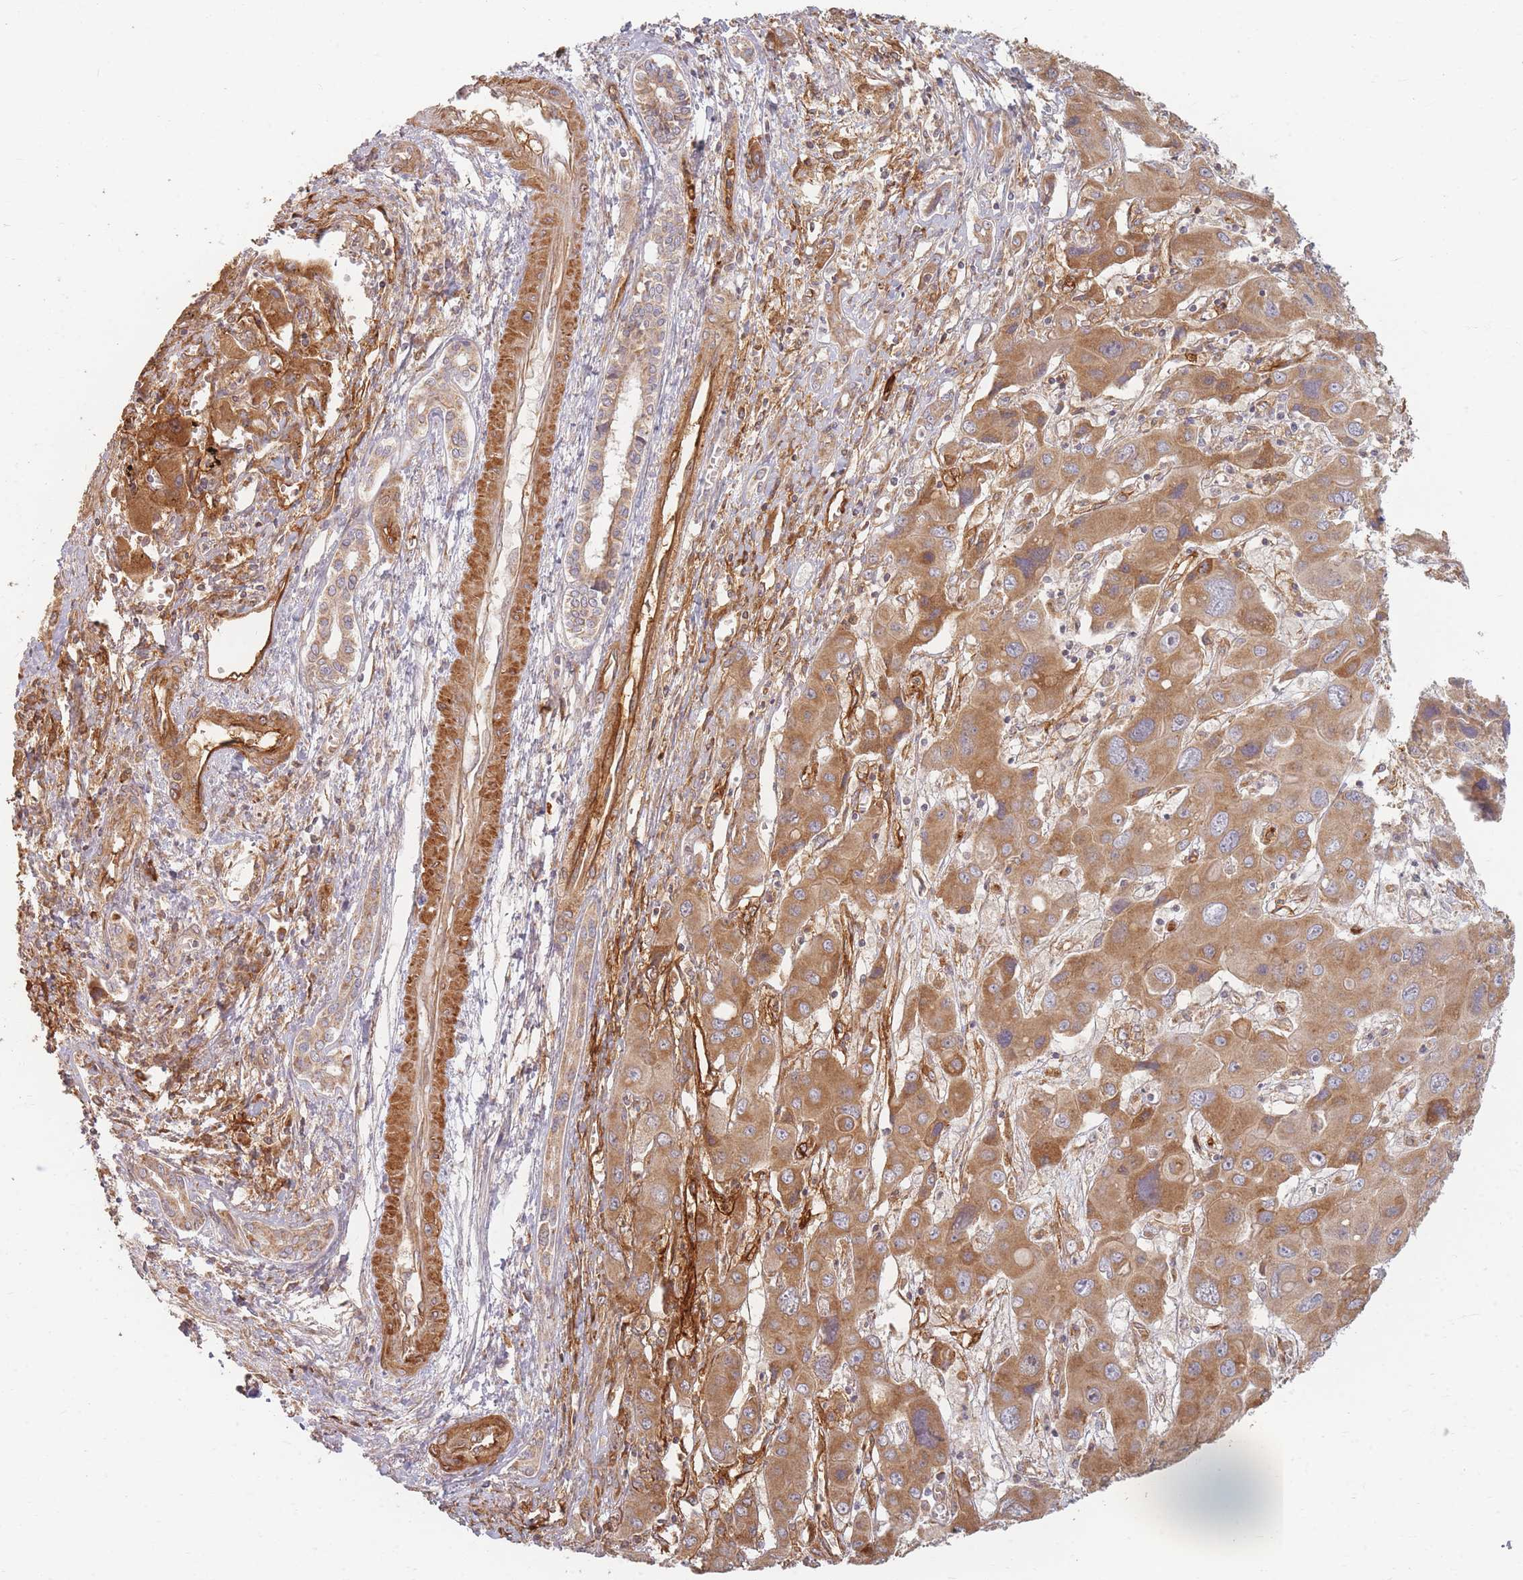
{"staining": {"intensity": "moderate", "quantity": ">75%", "location": "cytoplasmic/membranous"}, "tissue": "liver cancer", "cell_type": "Tumor cells", "image_type": "cancer", "snomed": [{"axis": "morphology", "description": "Cholangiocarcinoma"}, {"axis": "topography", "description": "Liver"}], "caption": "This photomicrograph shows immunohistochemistry (IHC) staining of human cholangiocarcinoma (liver), with medium moderate cytoplasmic/membranous expression in about >75% of tumor cells.", "gene": "MRPS6", "patient": {"sex": "male", "age": 67}}